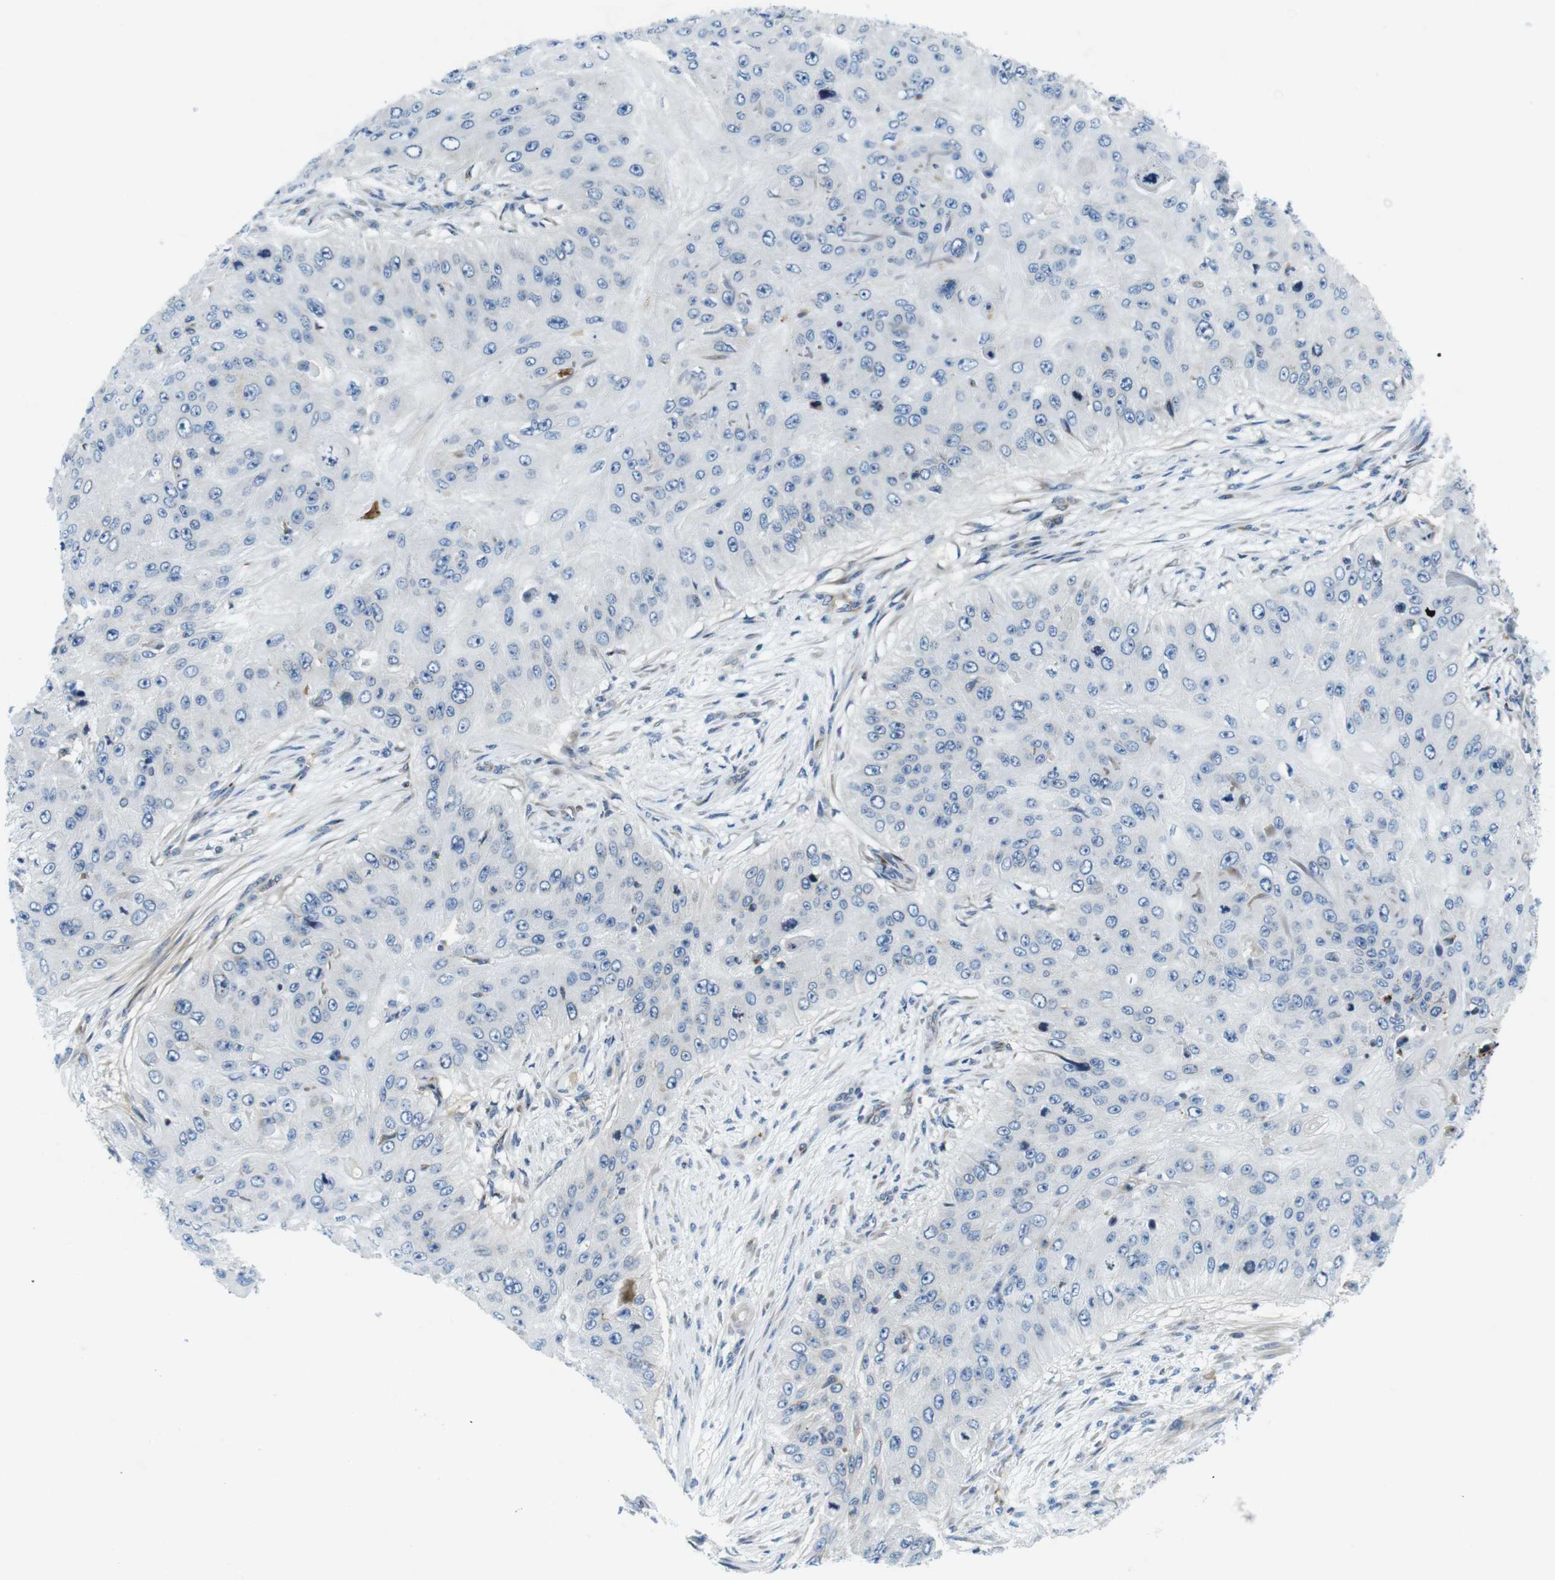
{"staining": {"intensity": "negative", "quantity": "none", "location": "none"}, "tissue": "skin cancer", "cell_type": "Tumor cells", "image_type": "cancer", "snomed": [{"axis": "morphology", "description": "Squamous cell carcinoma, NOS"}, {"axis": "topography", "description": "Skin"}], "caption": "This is a image of immunohistochemistry staining of skin cancer, which shows no positivity in tumor cells.", "gene": "ZDHHC3", "patient": {"sex": "female", "age": 80}}